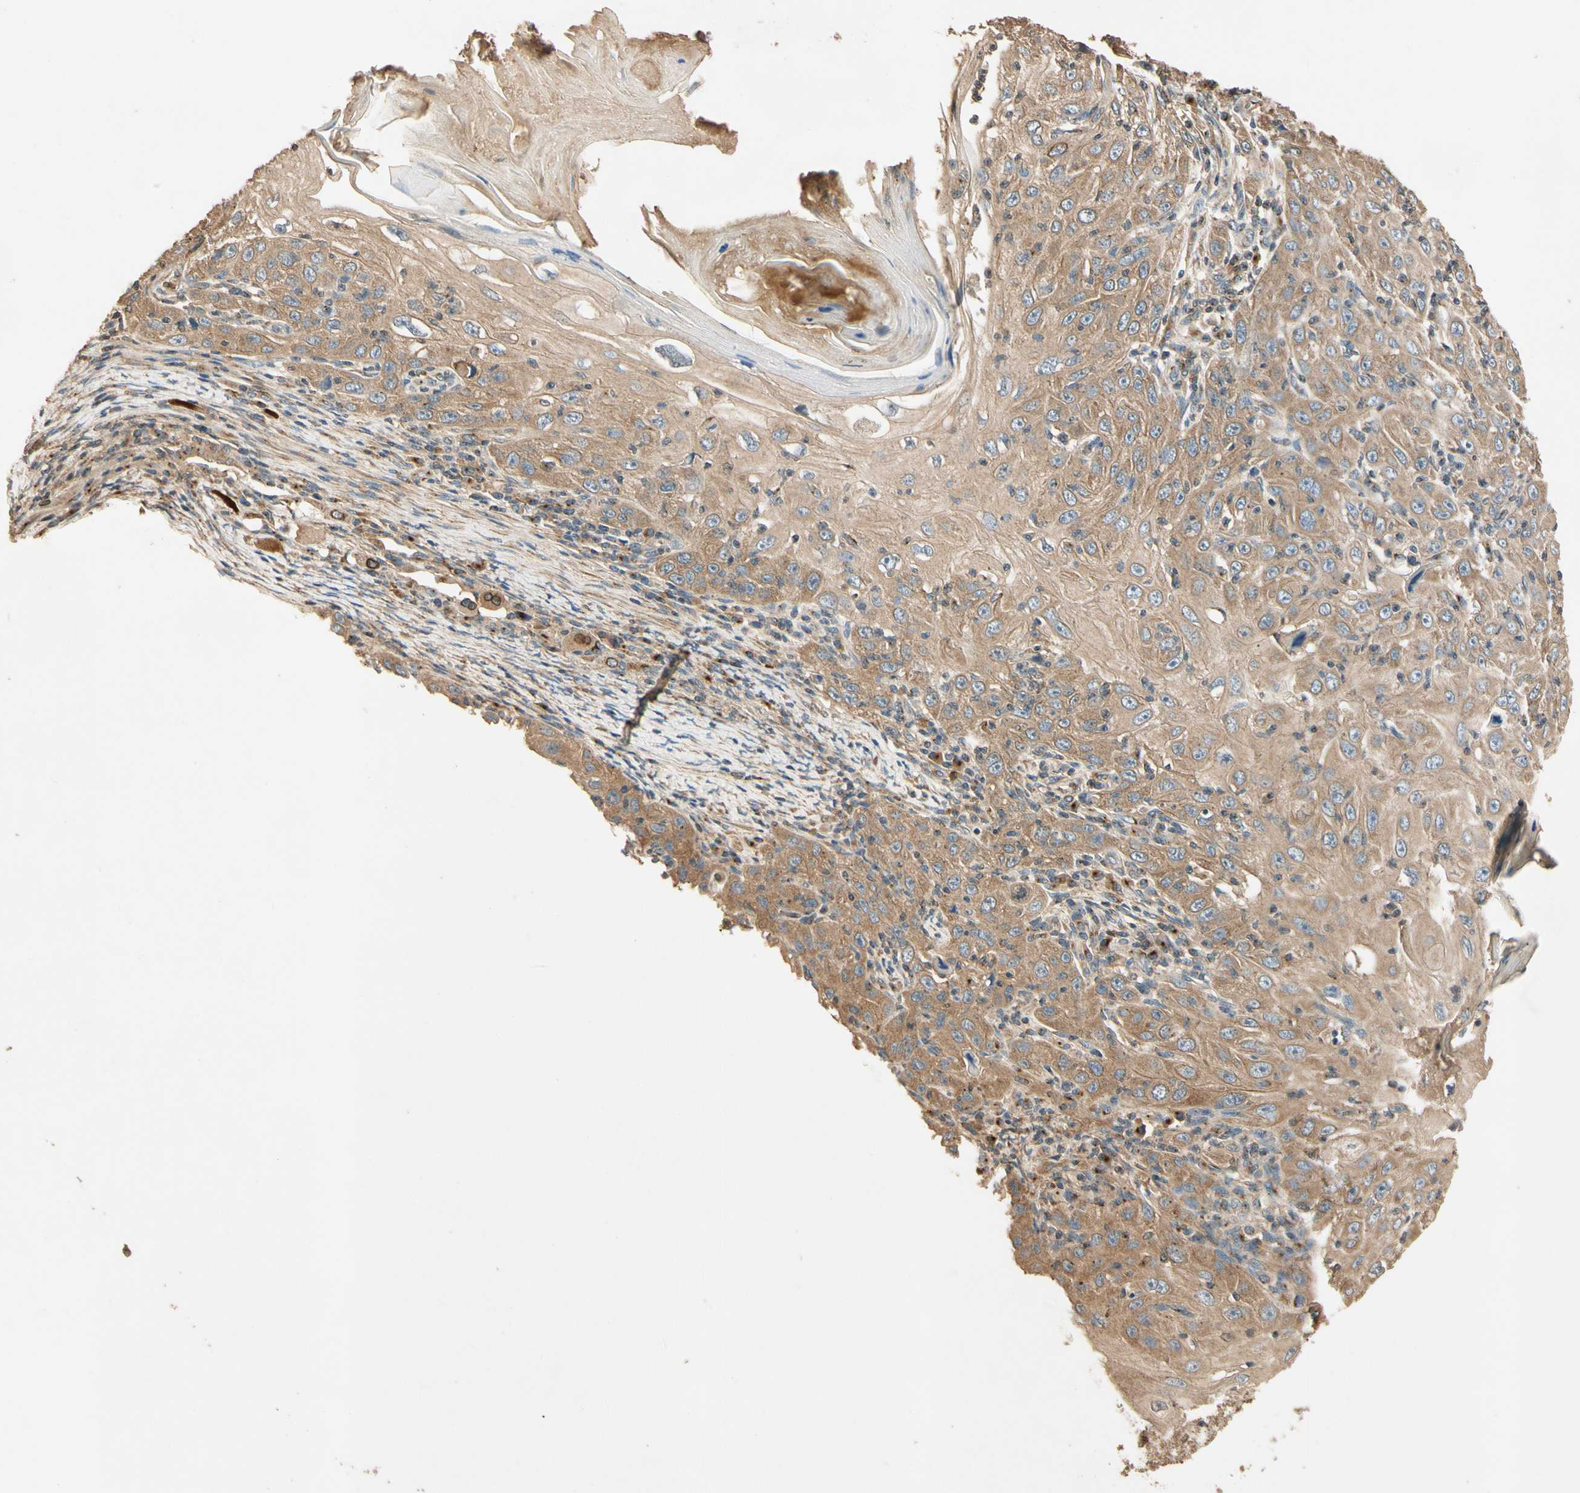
{"staining": {"intensity": "moderate", "quantity": ">75%", "location": "cytoplasmic/membranous"}, "tissue": "skin cancer", "cell_type": "Tumor cells", "image_type": "cancer", "snomed": [{"axis": "morphology", "description": "Squamous cell carcinoma, NOS"}, {"axis": "topography", "description": "Skin"}], "caption": "Skin cancer (squamous cell carcinoma) tissue reveals moderate cytoplasmic/membranous expression in about >75% of tumor cells", "gene": "AKAP9", "patient": {"sex": "female", "age": 88}}